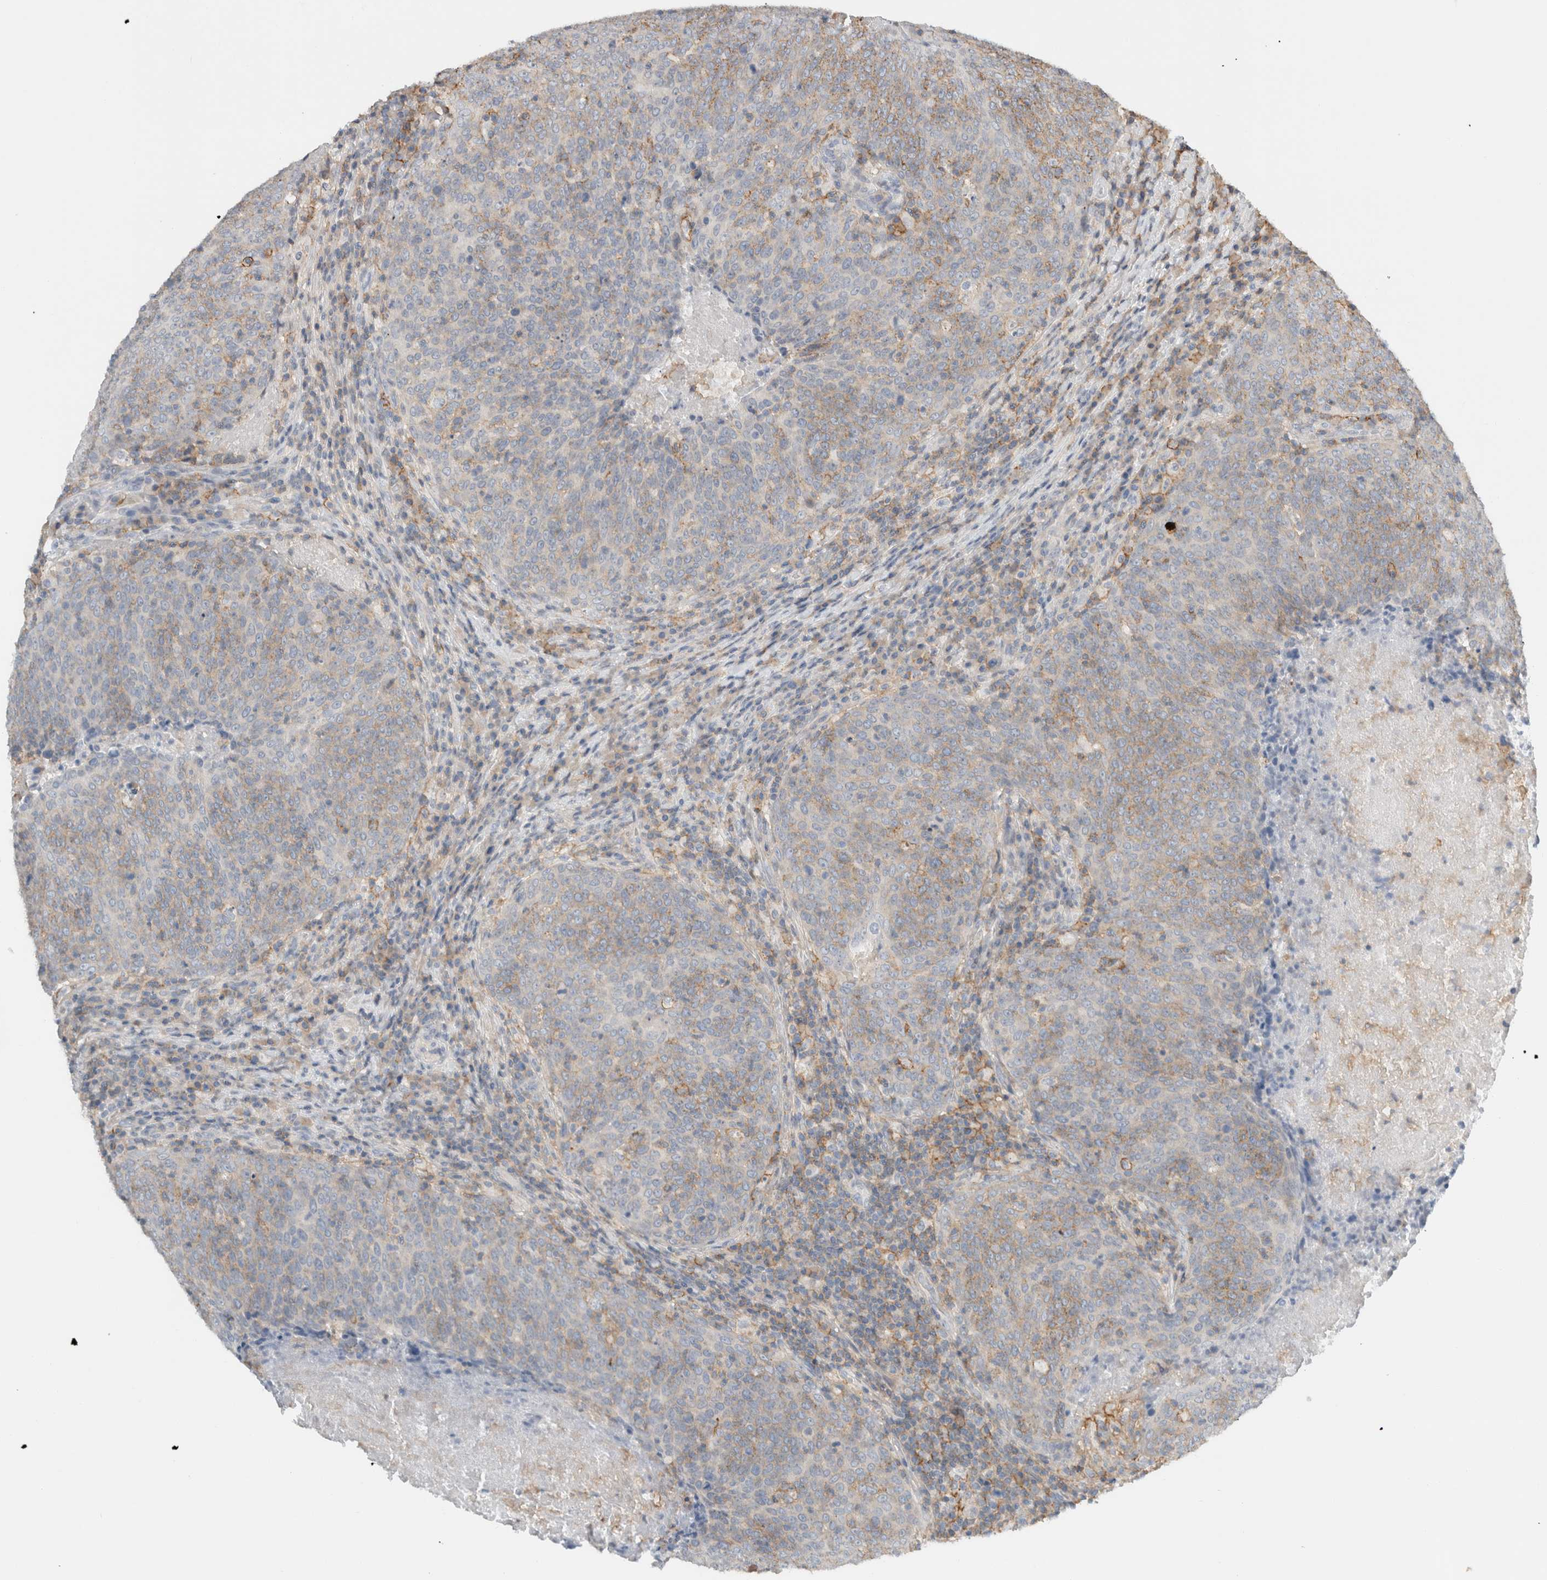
{"staining": {"intensity": "weak", "quantity": "<25%", "location": "cytoplasmic/membranous"}, "tissue": "head and neck cancer", "cell_type": "Tumor cells", "image_type": "cancer", "snomed": [{"axis": "morphology", "description": "Squamous cell carcinoma, NOS"}, {"axis": "morphology", "description": "Squamous cell carcinoma, metastatic, NOS"}, {"axis": "topography", "description": "Lymph node"}, {"axis": "topography", "description": "Head-Neck"}], "caption": "Immunohistochemical staining of head and neck cancer shows no significant expression in tumor cells.", "gene": "ERCC6L2", "patient": {"sex": "male", "age": 62}}